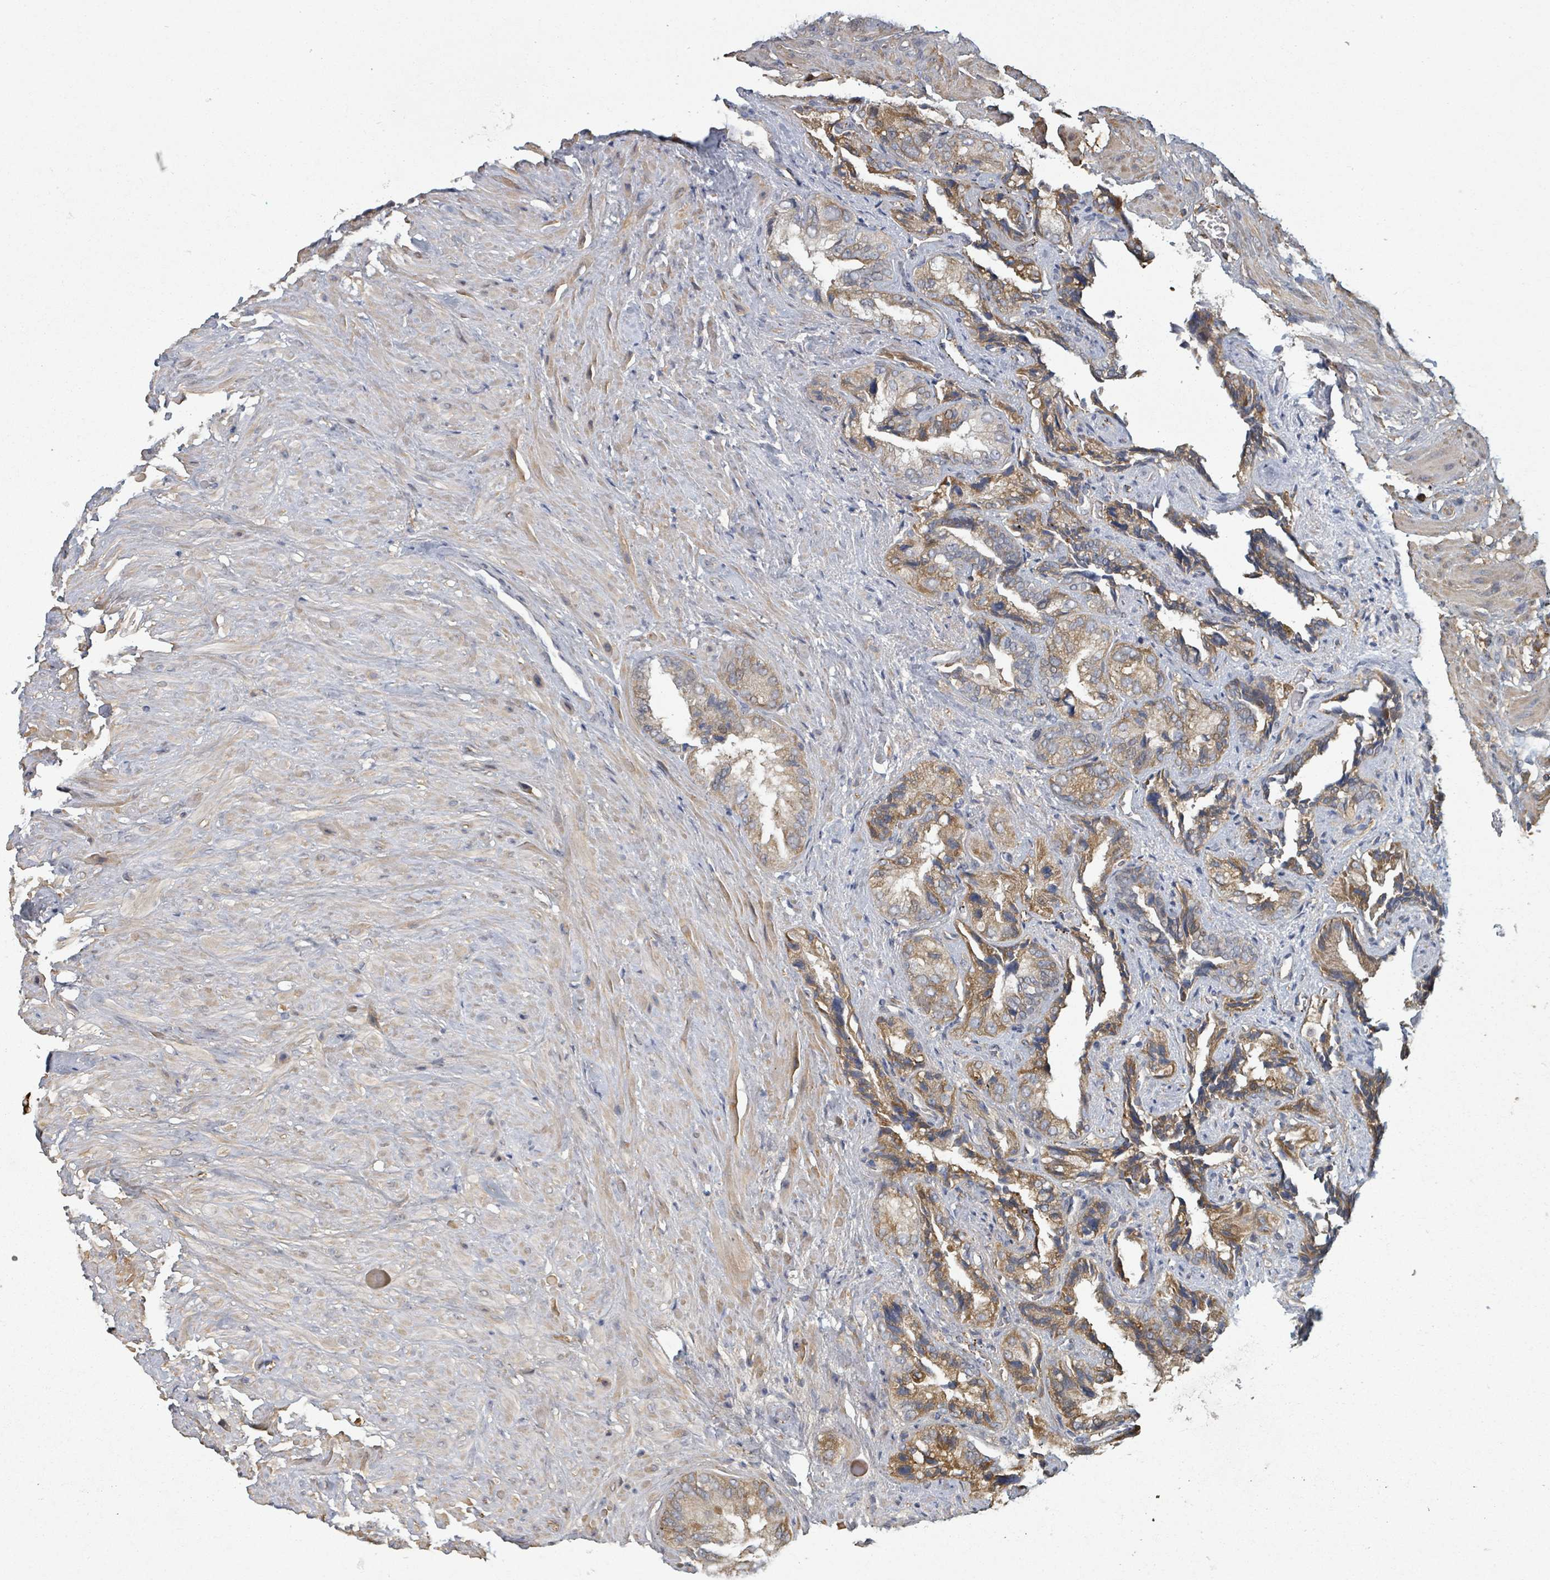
{"staining": {"intensity": "moderate", "quantity": "25%-75%", "location": "cytoplasmic/membranous"}, "tissue": "seminal vesicle", "cell_type": "Glandular cells", "image_type": "normal", "snomed": [{"axis": "morphology", "description": "Normal tissue, NOS"}, {"axis": "topography", "description": "Seminal veicle"}, {"axis": "topography", "description": "Peripheral nerve tissue"}], "caption": "Seminal vesicle stained for a protein demonstrates moderate cytoplasmic/membranous positivity in glandular cells. The protein is shown in brown color, while the nuclei are stained blue.", "gene": "GABBR1", "patient": {"sex": "male", "age": 67}}